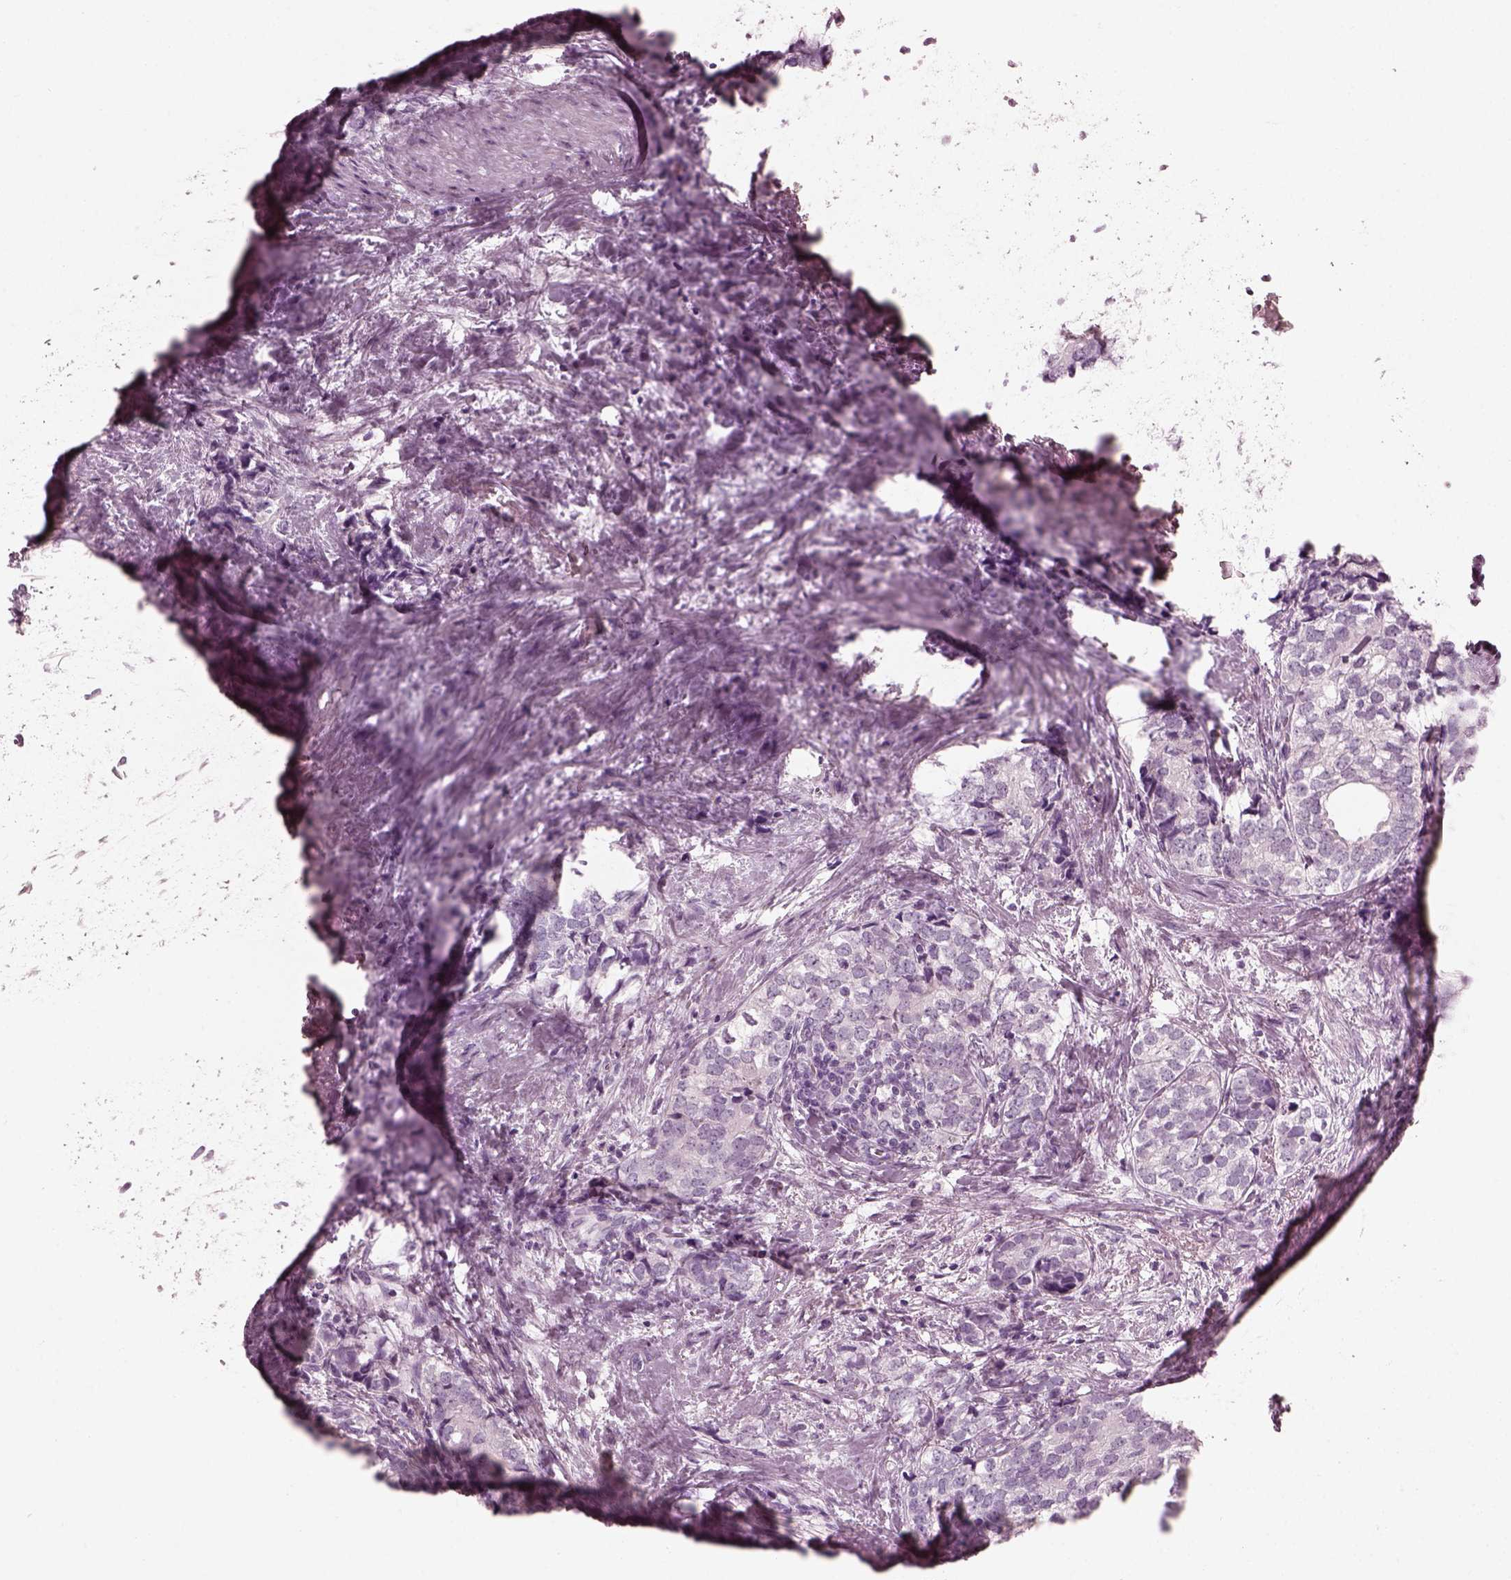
{"staining": {"intensity": "negative", "quantity": "none", "location": "none"}, "tissue": "prostate cancer", "cell_type": "Tumor cells", "image_type": "cancer", "snomed": [{"axis": "morphology", "description": "Adenocarcinoma, NOS"}, {"axis": "topography", "description": "Prostate and seminal vesicle, NOS"}], "caption": "An immunohistochemistry image of adenocarcinoma (prostate) is shown. There is no staining in tumor cells of adenocarcinoma (prostate).", "gene": "SAXO2", "patient": {"sex": "male", "age": 63}}